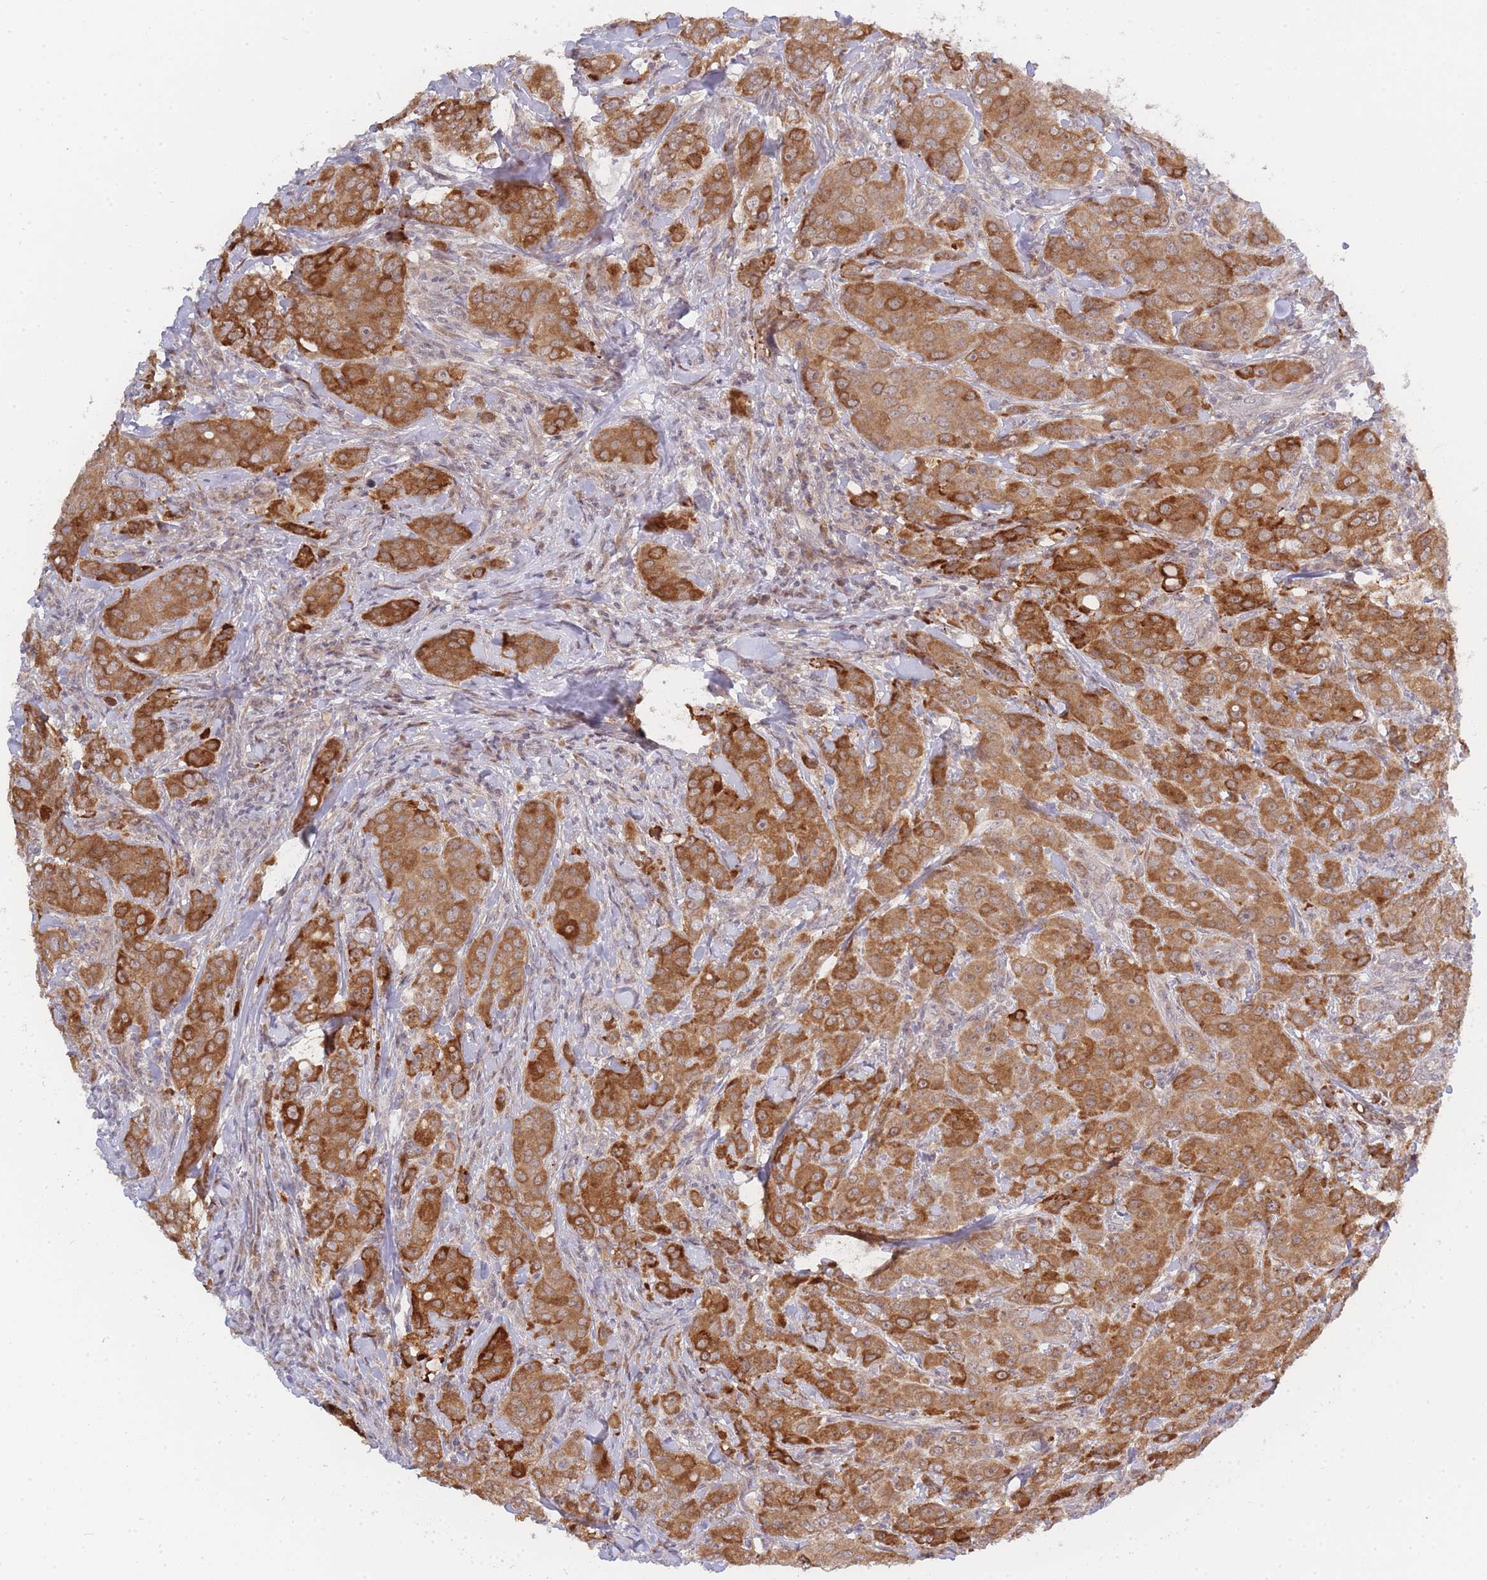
{"staining": {"intensity": "moderate", "quantity": ">75%", "location": "cytoplasmic/membranous"}, "tissue": "breast cancer", "cell_type": "Tumor cells", "image_type": "cancer", "snomed": [{"axis": "morphology", "description": "Duct carcinoma"}, {"axis": "topography", "description": "Breast"}], "caption": "Immunohistochemical staining of human breast intraductal carcinoma exhibits medium levels of moderate cytoplasmic/membranous protein staining in approximately >75% of tumor cells.", "gene": "TRIM26", "patient": {"sex": "female", "age": 43}}